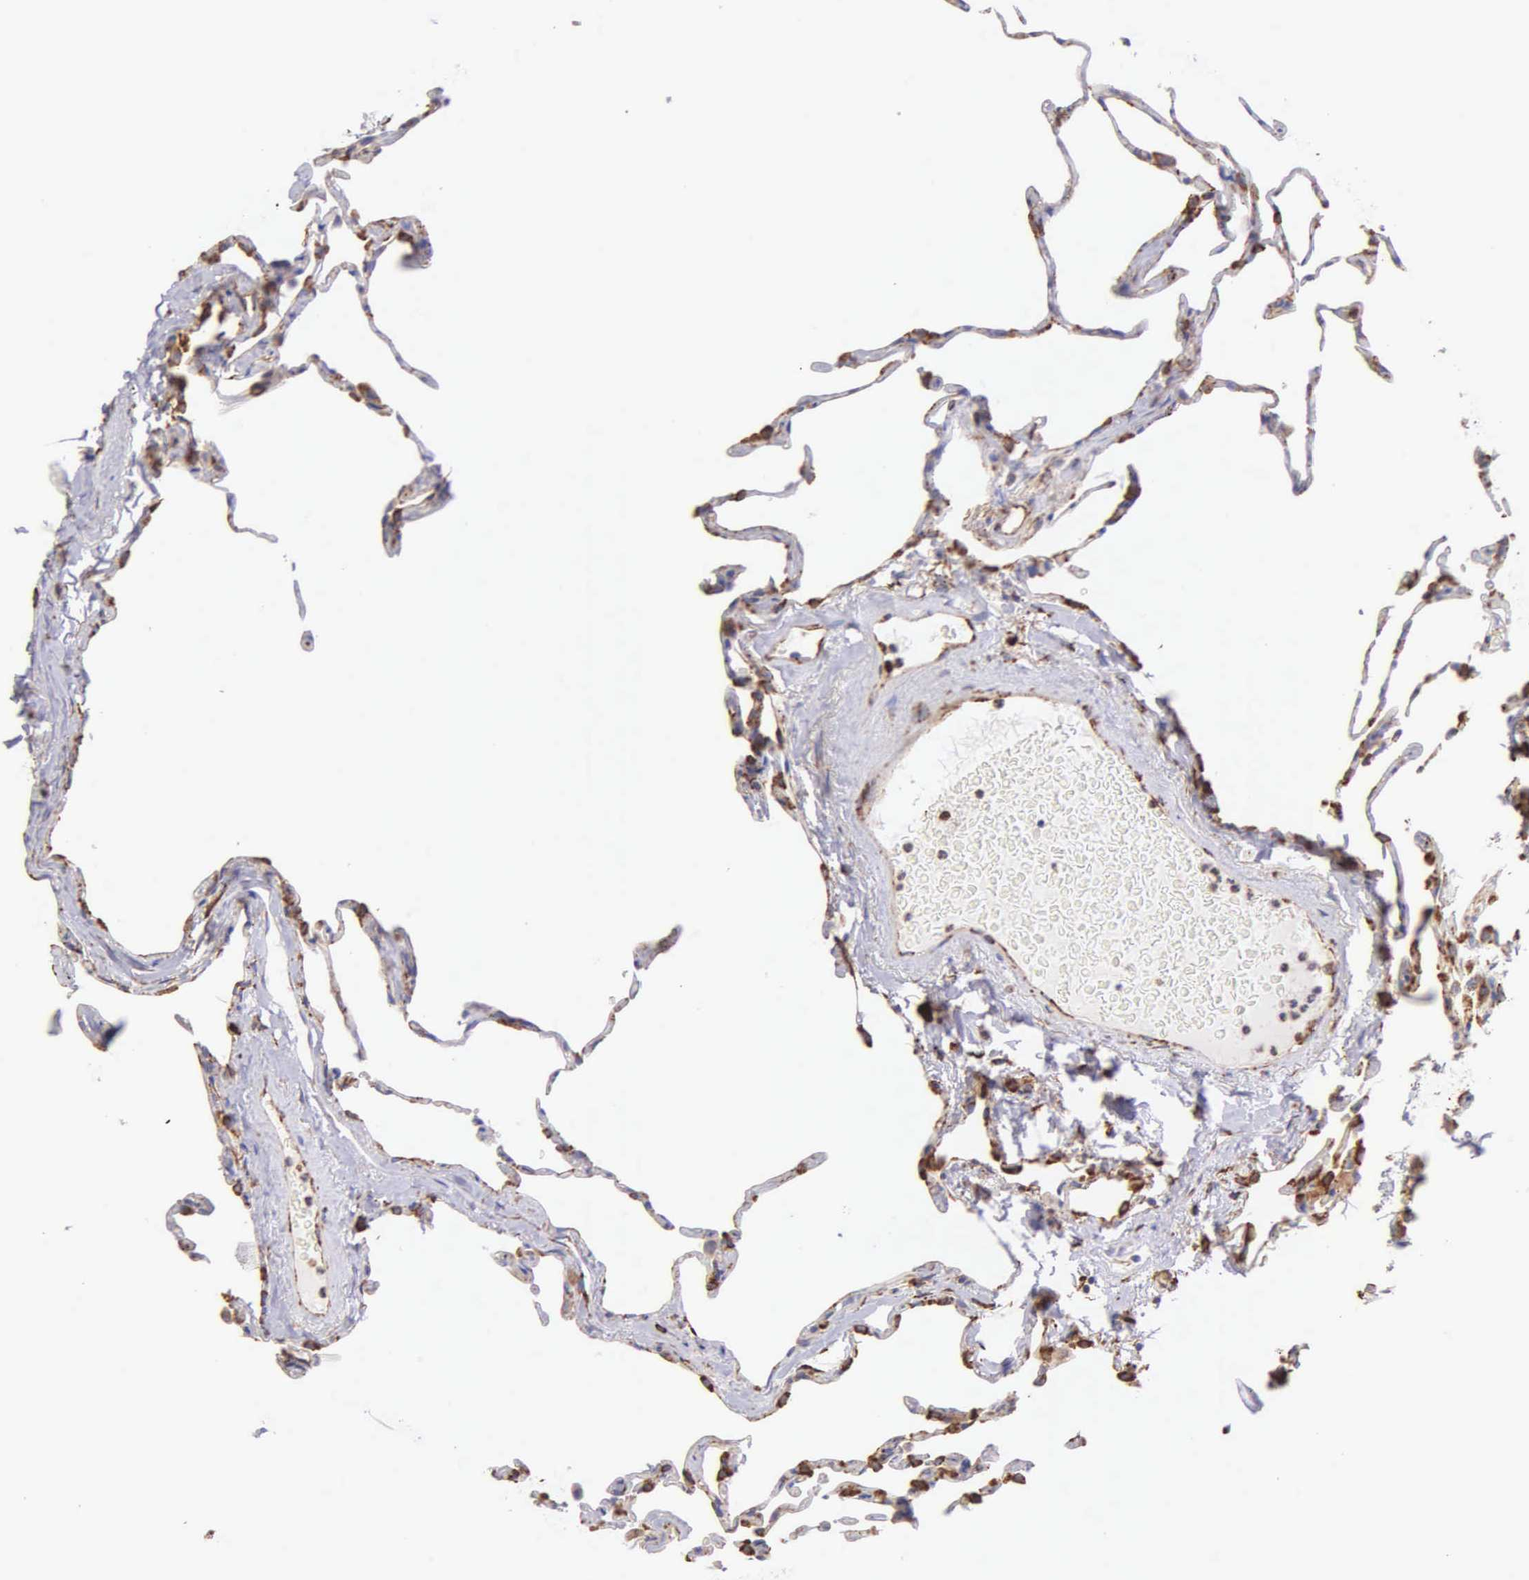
{"staining": {"intensity": "moderate", "quantity": "25%-75%", "location": "cytoplasmic/membranous"}, "tissue": "lung", "cell_type": "Alveolar cells", "image_type": "normal", "snomed": [{"axis": "morphology", "description": "Normal tissue, NOS"}, {"axis": "topography", "description": "Lung"}], "caption": "Immunohistochemistry (DAB (3,3'-diaminobenzidine)) staining of benign human lung reveals moderate cytoplasmic/membranous protein expression in about 25%-75% of alveolar cells. The staining is performed using DAB brown chromogen to label protein expression. The nuclei are counter-stained blue using hematoxylin.", "gene": "CKAP4", "patient": {"sex": "female", "age": 75}}